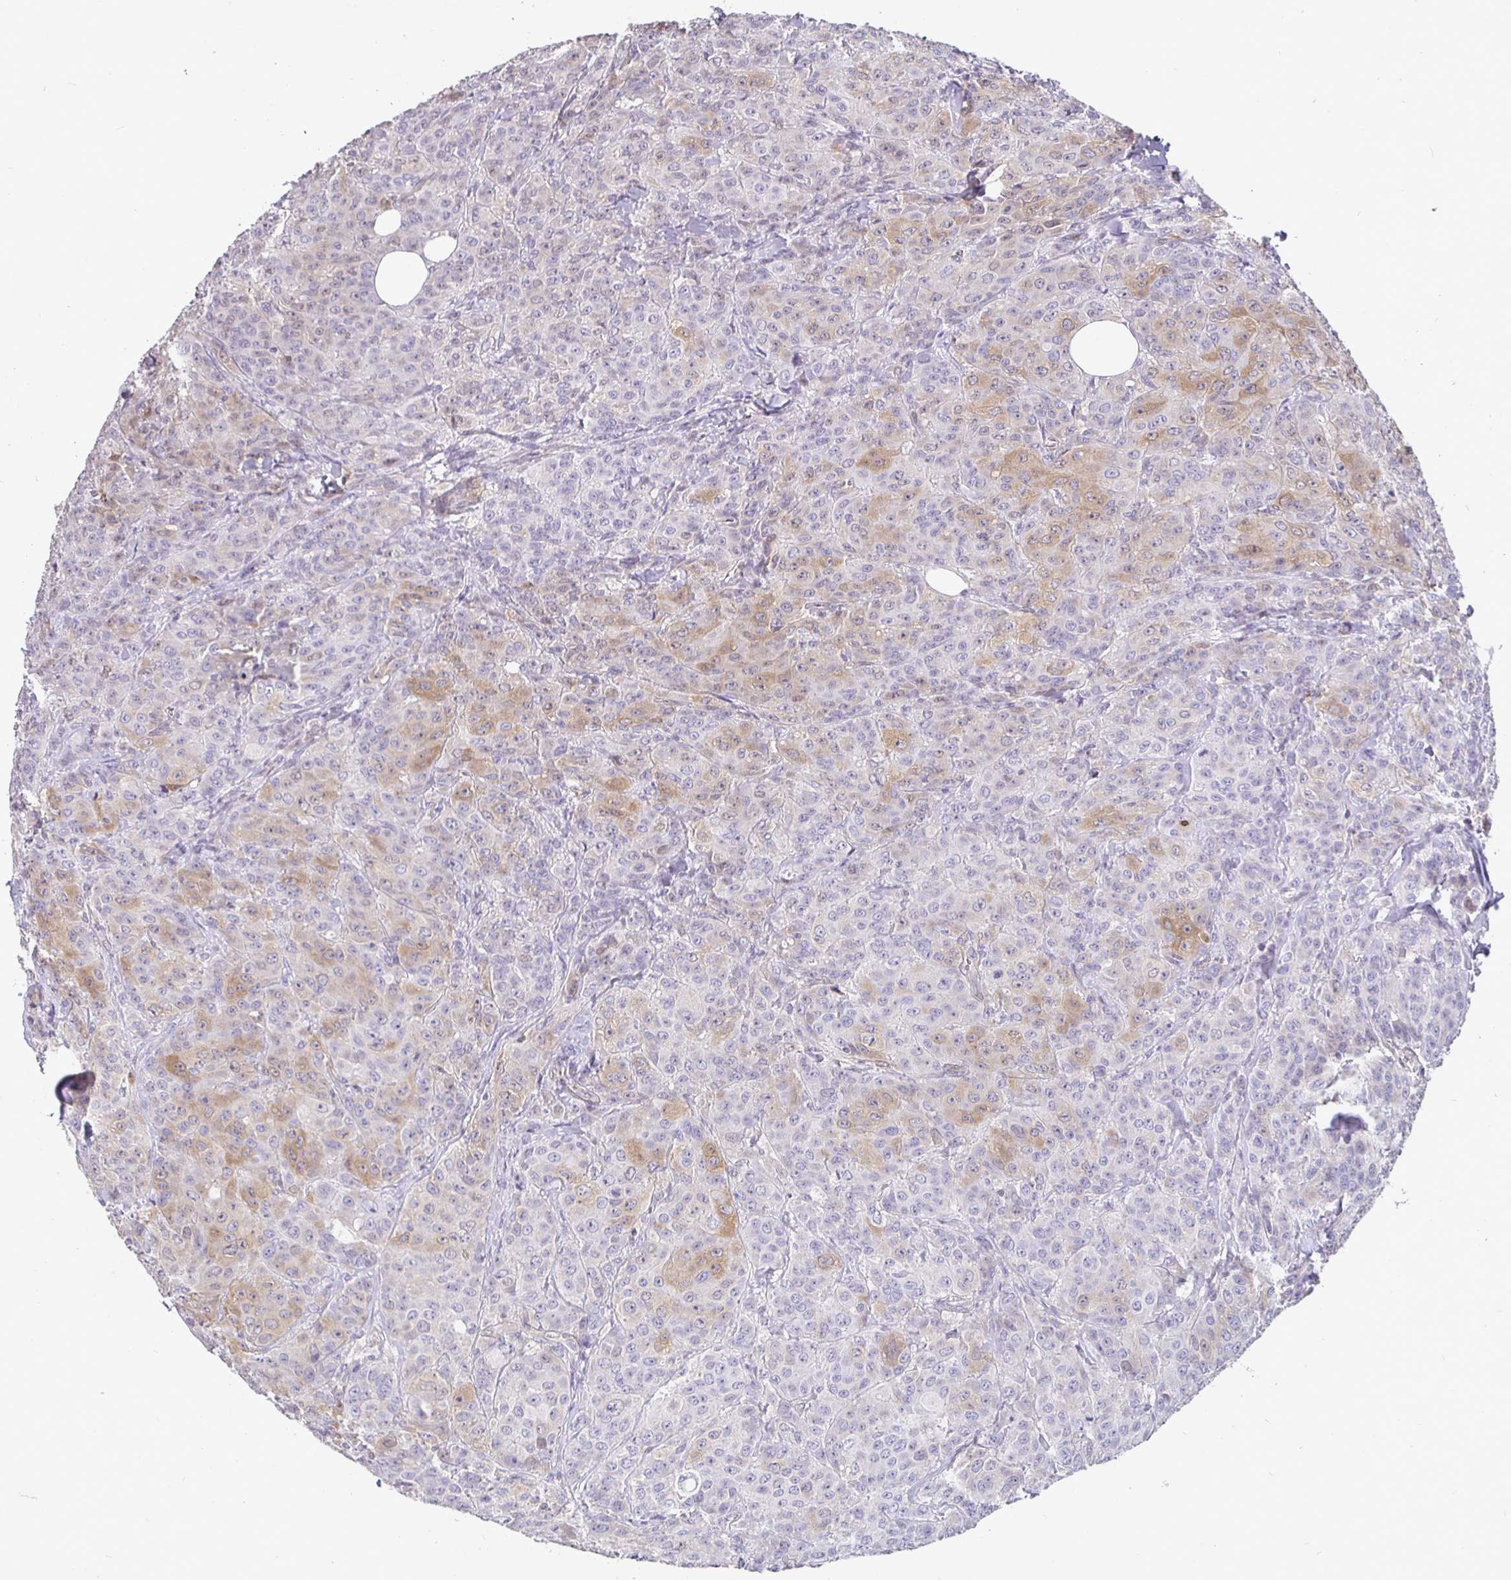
{"staining": {"intensity": "moderate", "quantity": "<25%", "location": "cytoplasmic/membranous"}, "tissue": "breast cancer", "cell_type": "Tumor cells", "image_type": "cancer", "snomed": [{"axis": "morphology", "description": "Normal tissue, NOS"}, {"axis": "morphology", "description": "Duct carcinoma"}, {"axis": "topography", "description": "Breast"}], "caption": "A brown stain highlights moderate cytoplasmic/membranous staining of a protein in breast intraductal carcinoma tumor cells.", "gene": "SHISA4", "patient": {"sex": "female", "age": 43}}